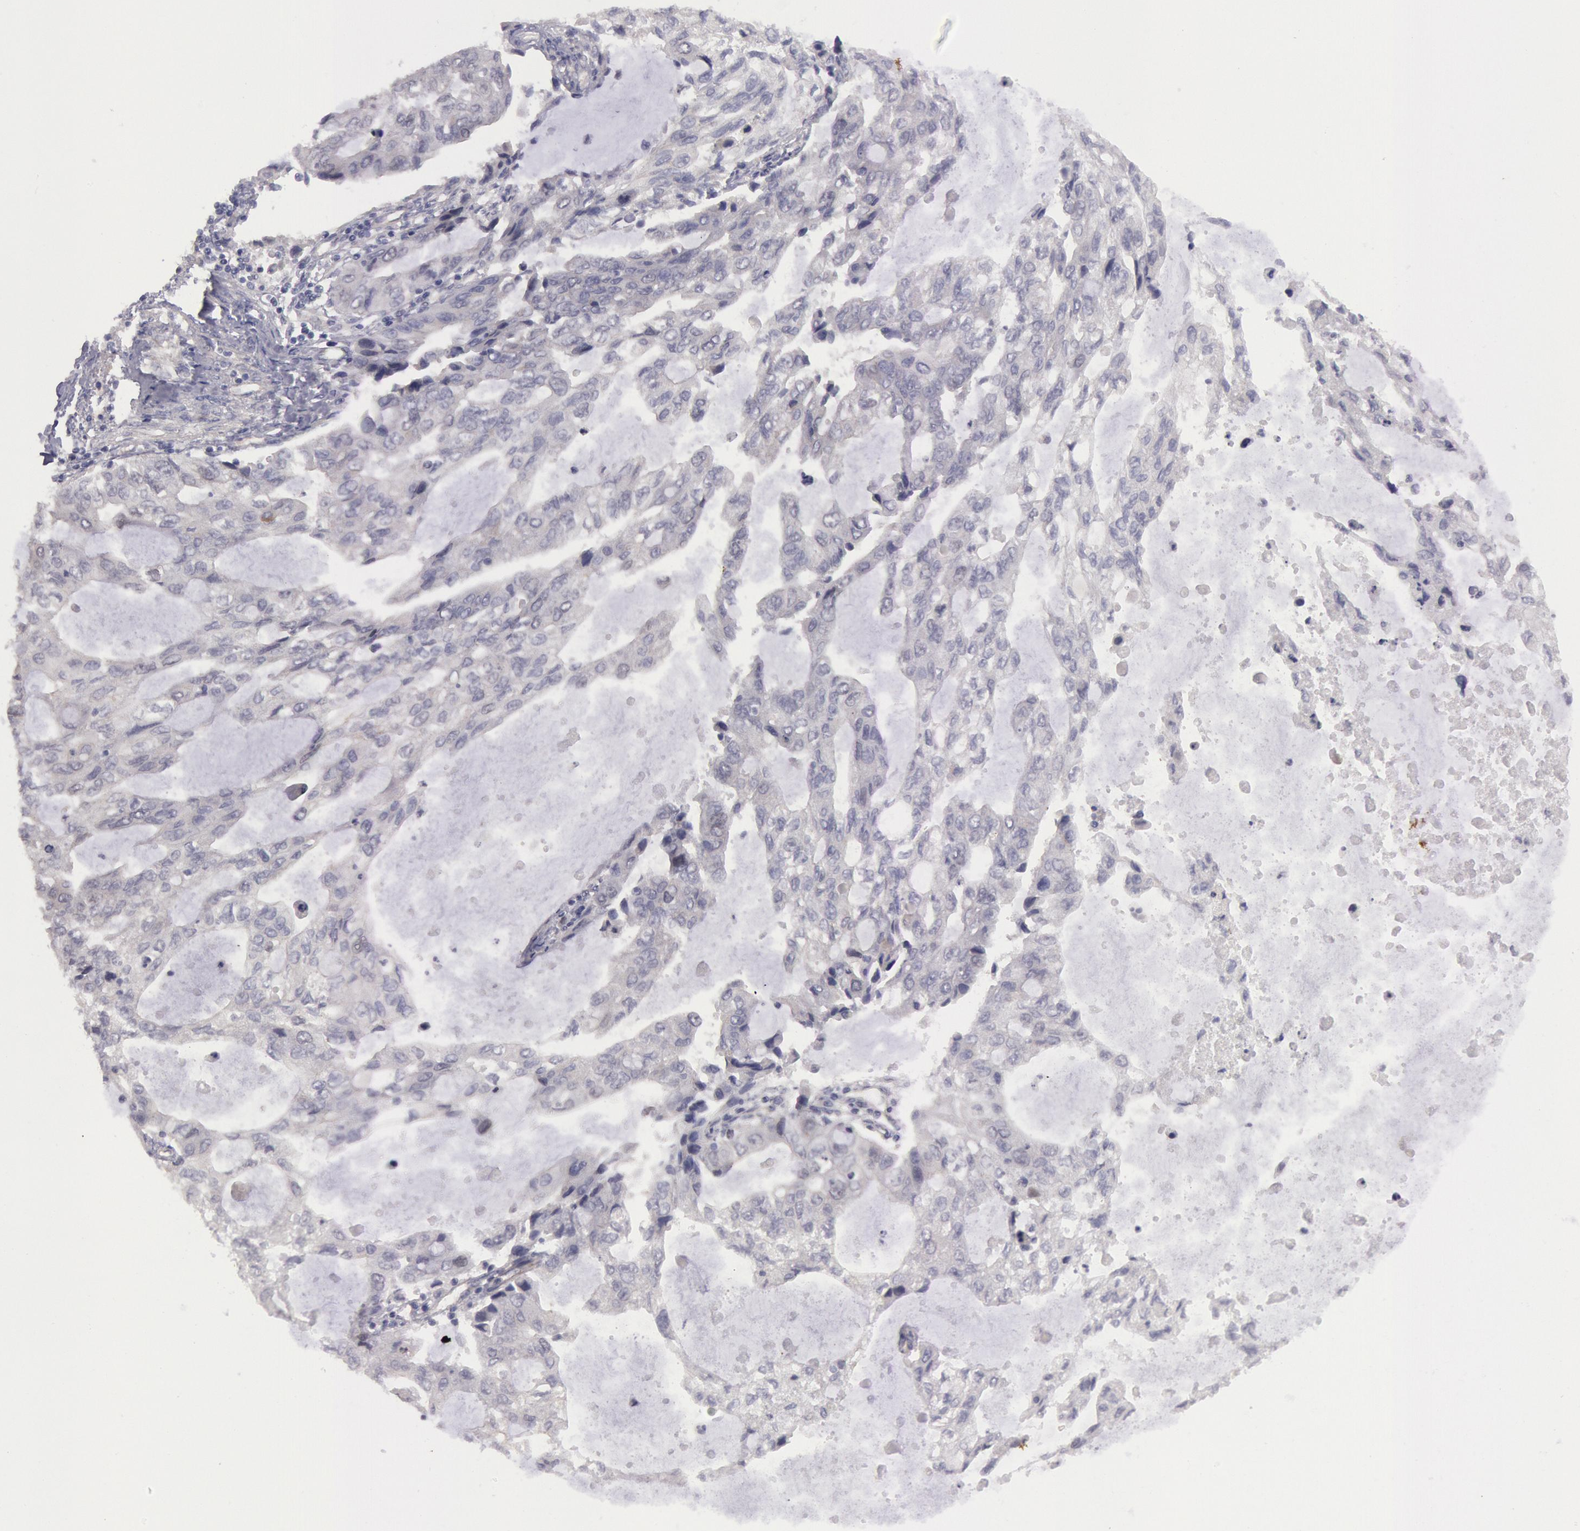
{"staining": {"intensity": "negative", "quantity": "none", "location": "none"}, "tissue": "stomach cancer", "cell_type": "Tumor cells", "image_type": "cancer", "snomed": [{"axis": "morphology", "description": "Adenocarcinoma, NOS"}, {"axis": "topography", "description": "Stomach, upper"}], "caption": "This image is of stomach adenocarcinoma stained with immunohistochemistry to label a protein in brown with the nuclei are counter-stained blue. There is no positivity in tumor cells.", "gene": "AMOTL1", "patient": {"sex": "female", "age": 52}}